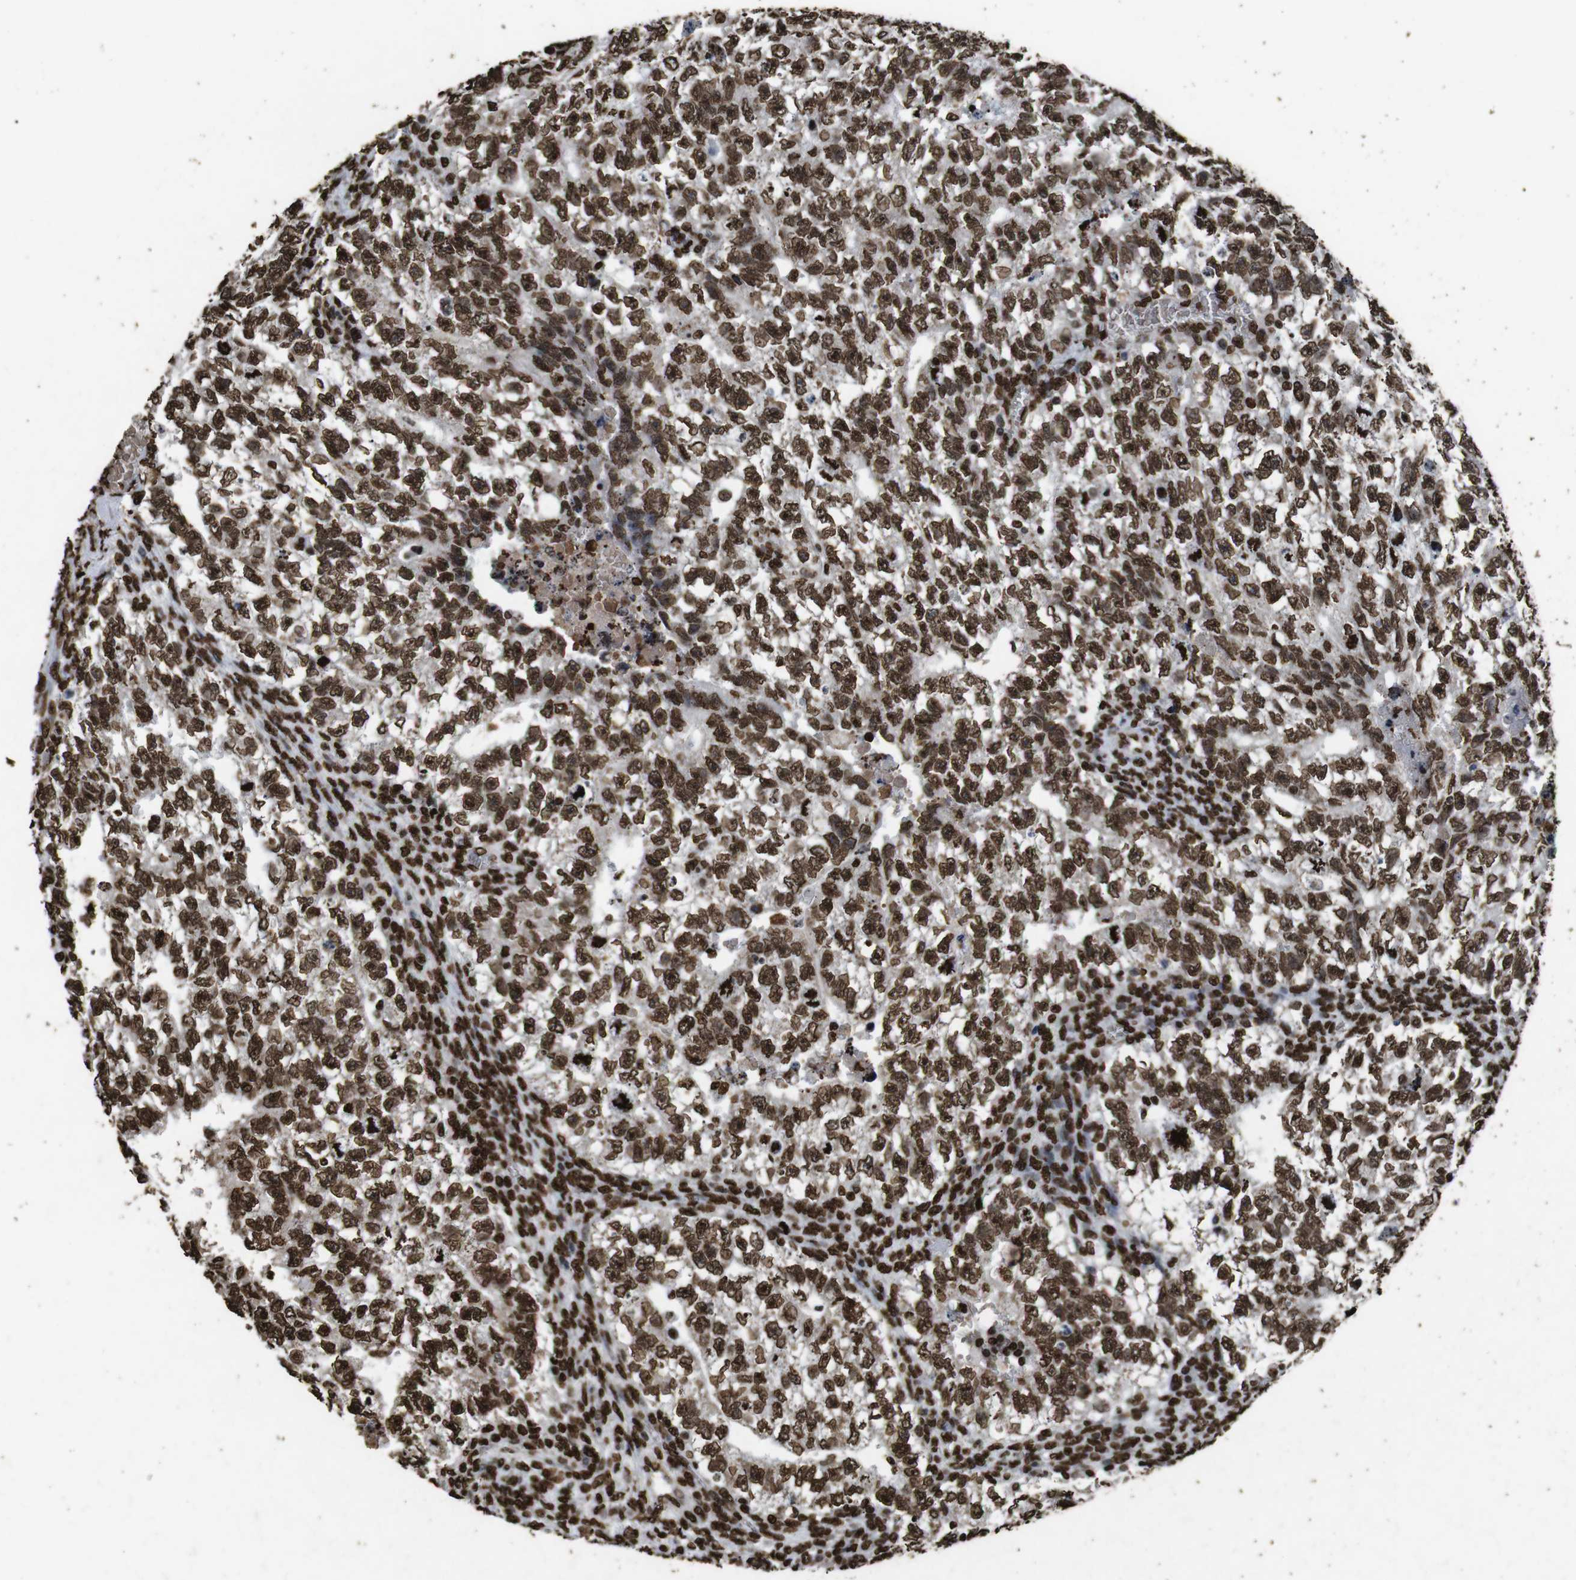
{"staining": {"intensity": "strong", "quantity": ">75%", "location": "nuclear"}, "tissue": "testis cancer", "cell_type": "Tumor cells", "image_type": "cancer", "snomed": [{"axis": "morphology", "description": "Seminoma, NOS"}, {"axis": "morphology", "description": "Carcinoma, Embryonal, NOS"}, {"axis": "topography", "description": "Testis"}], "caption": "Testis cancer stained with DAB IHC reveals high levels of strong nuclear staining in about >75% of tumor cells.", "gene": "MDM2", "patient": {"sex": "male", "age": 38}}